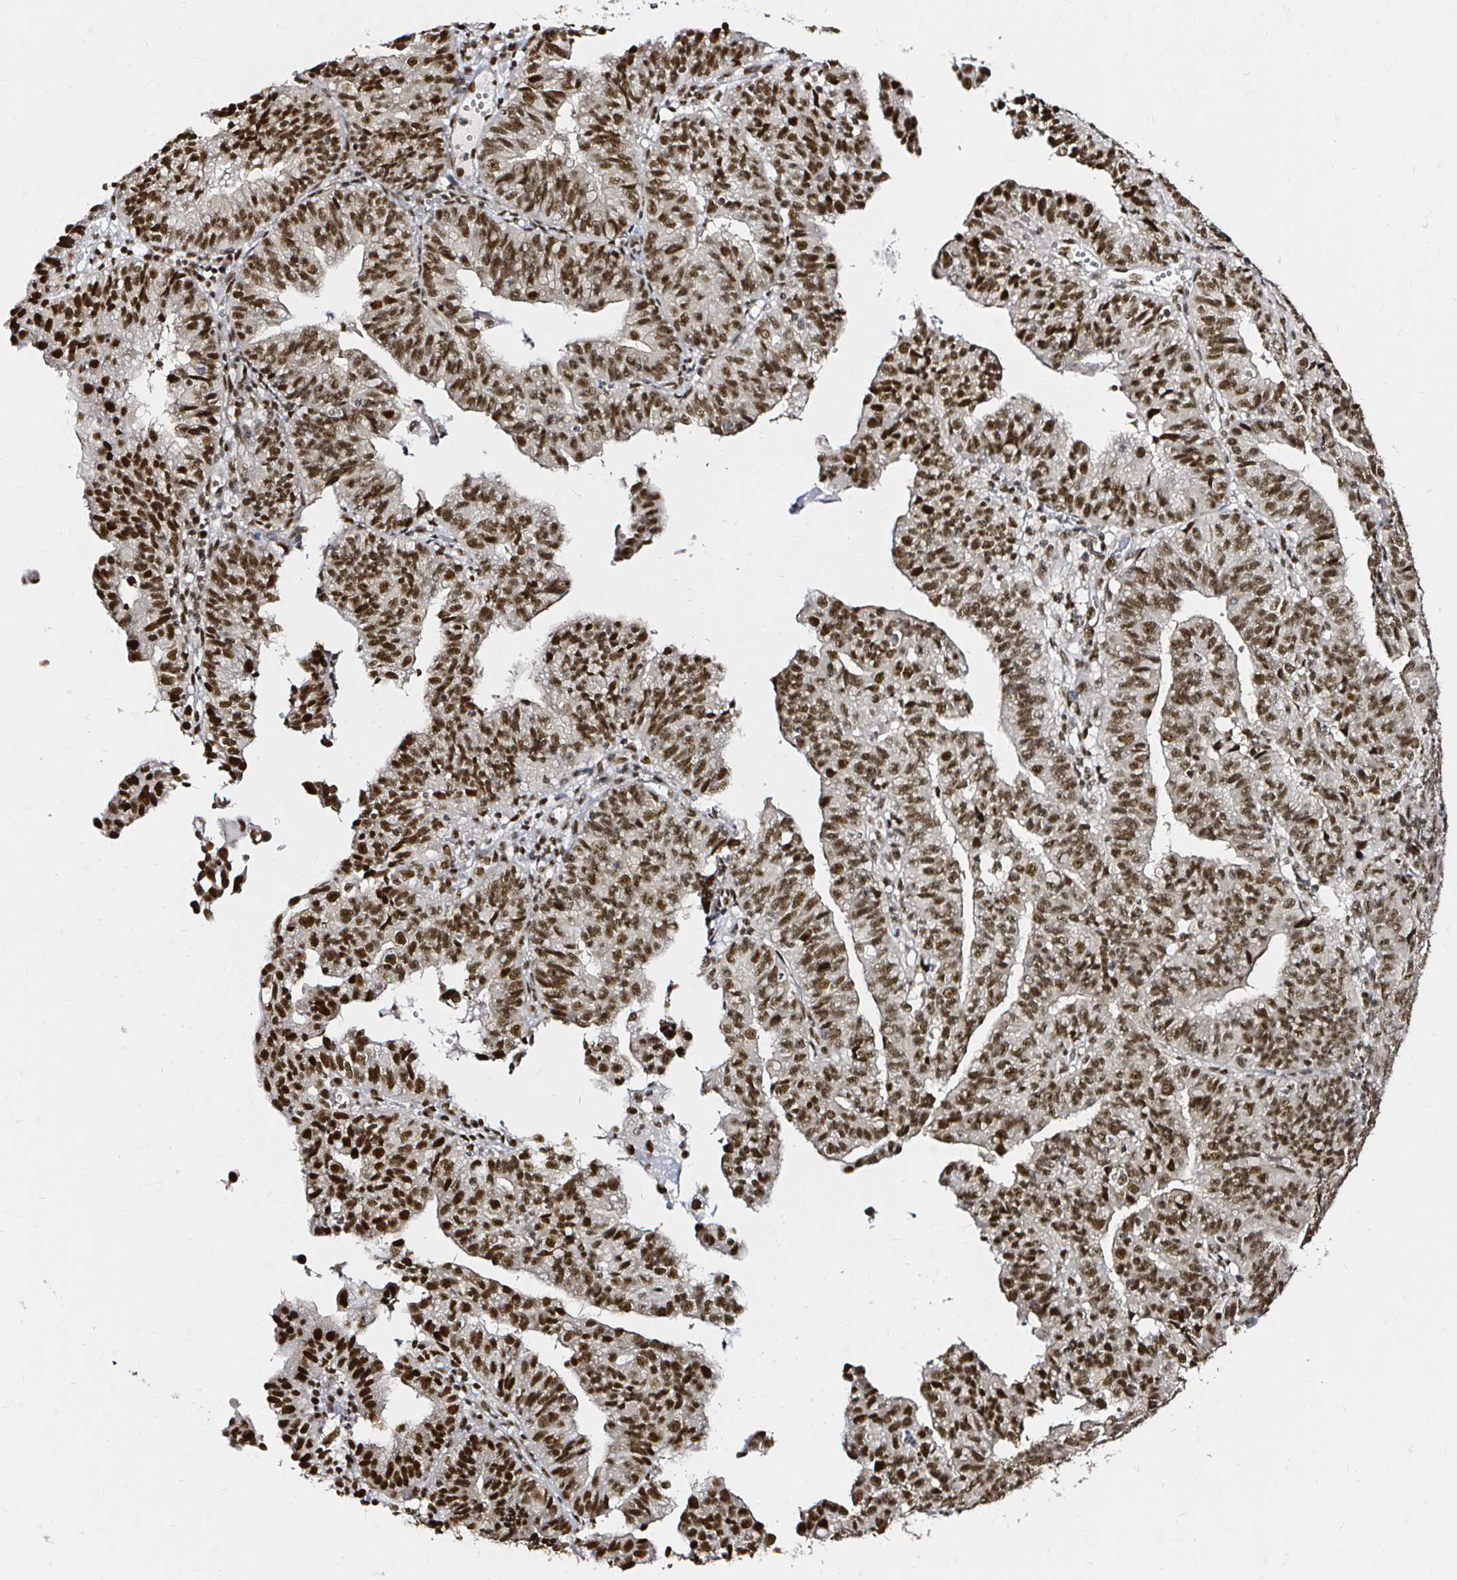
{"staining": {"intensity": "strong", "quantity": ">75%", "location": "cytoplasmic/membranous"}, "tissue": "endometrial cancer", "cell_type": "Tumor cells", "image_type": "cancer", "snomed": [{"axis": "morphology", "description": "Adenocarcinoma, NOS"}, {"axis": "topography", "description": "Endometrium"}], "caption": "About >75% of tumor cells in human endometrial cancer exhibit strong cytoplasmic/membranous protein staining as visualized by brown immunohistochemical staining.", "gene": "SNRPC", "patient": {"sex": "female", "age": 56}}